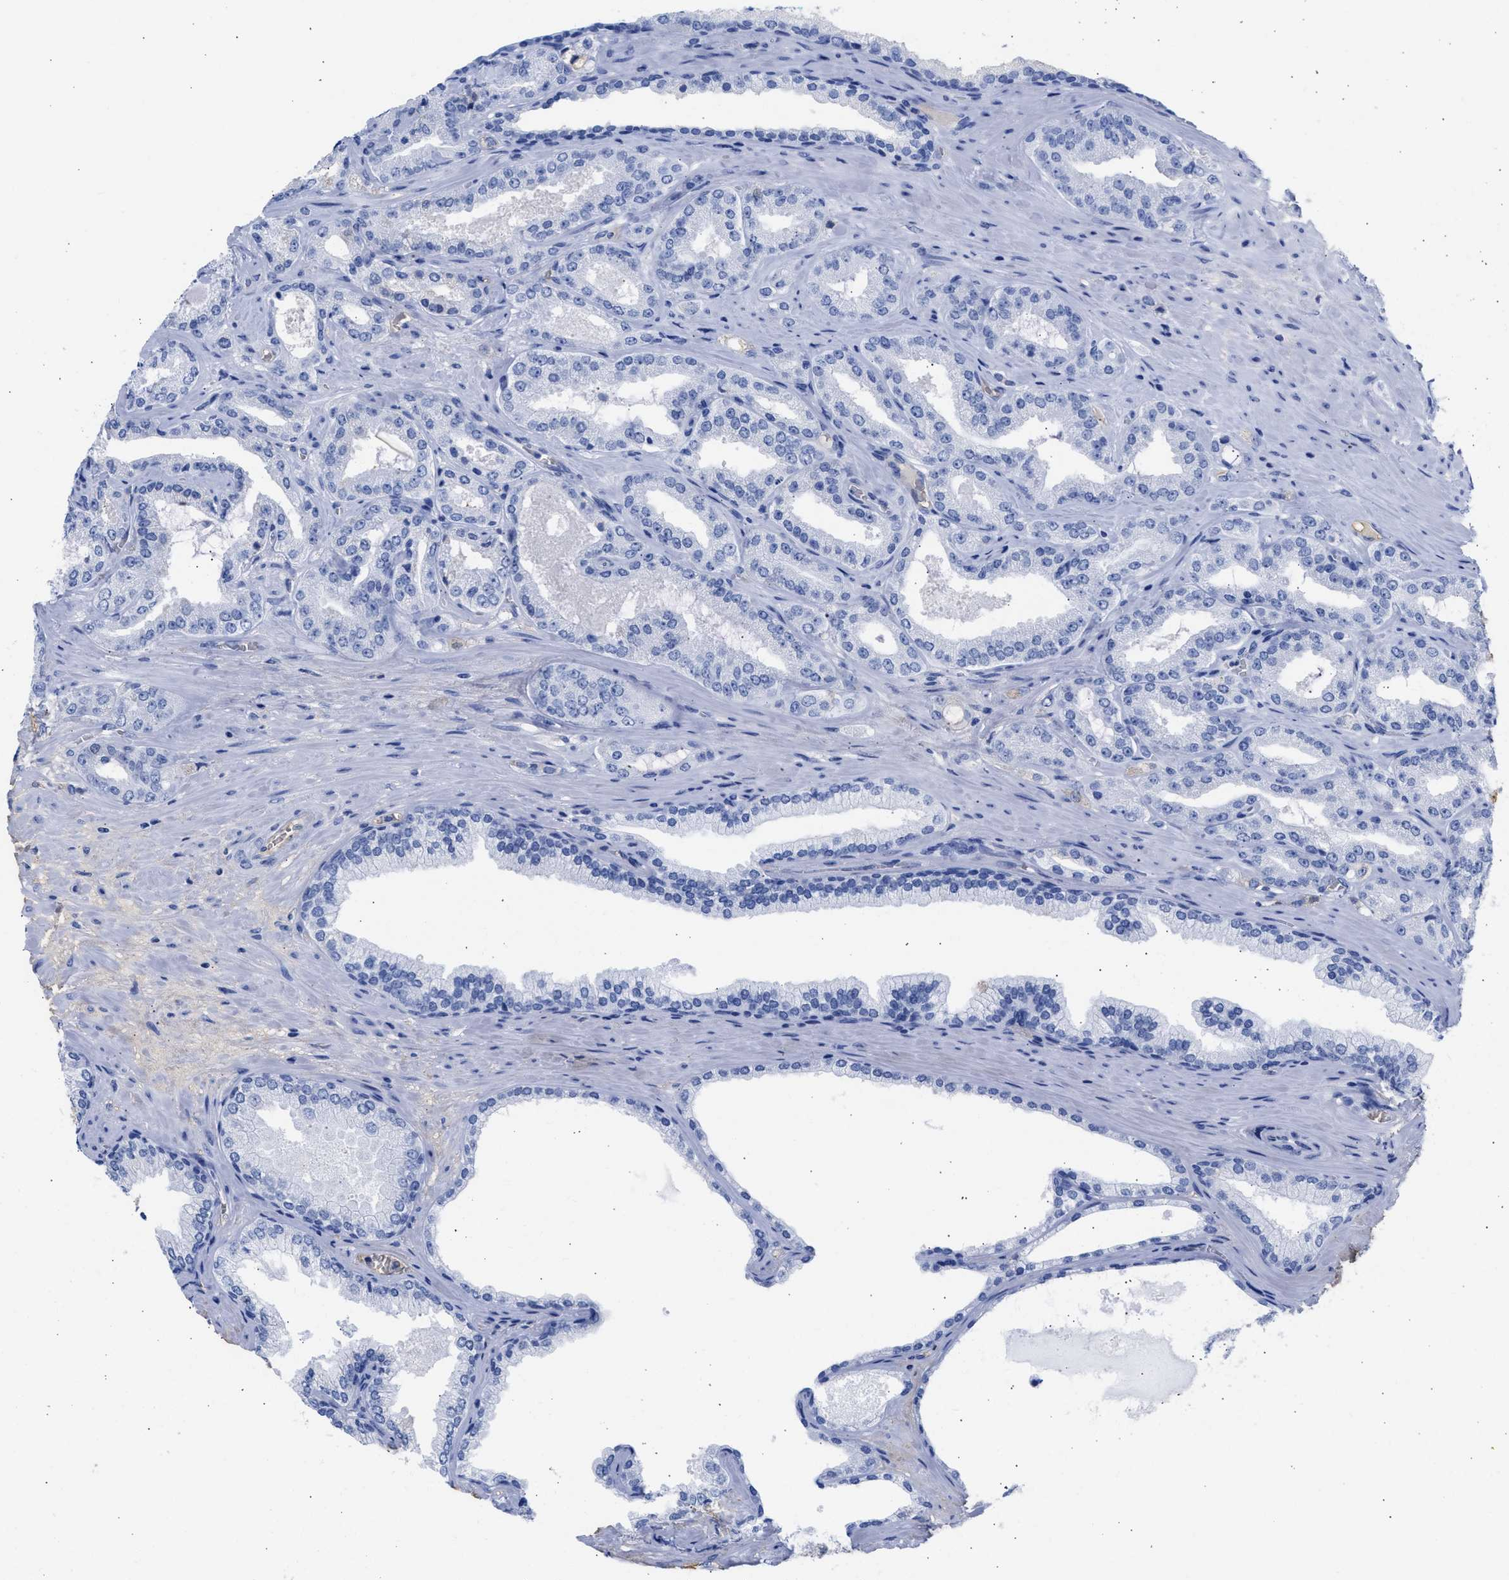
{"staining": {"intensity": "negative", "quantity": "none", "location": "none"}, "tissue": "prostate cancer", "cell_type": "Tumor cells", "image_type": "cancer", "snomed": [{"axis": "morphology", "description": "Adenocarcinoma, High grade"}, {"axis": "topography", "description": "Prostate"}], "caption": "Immunohistochemical staining of prostate cancer (high-grade adenocarcinoma) shows no significant expression in tumor cells.", "gene": "RSPH1", "patient": {"sex": "male", "age": 71}}